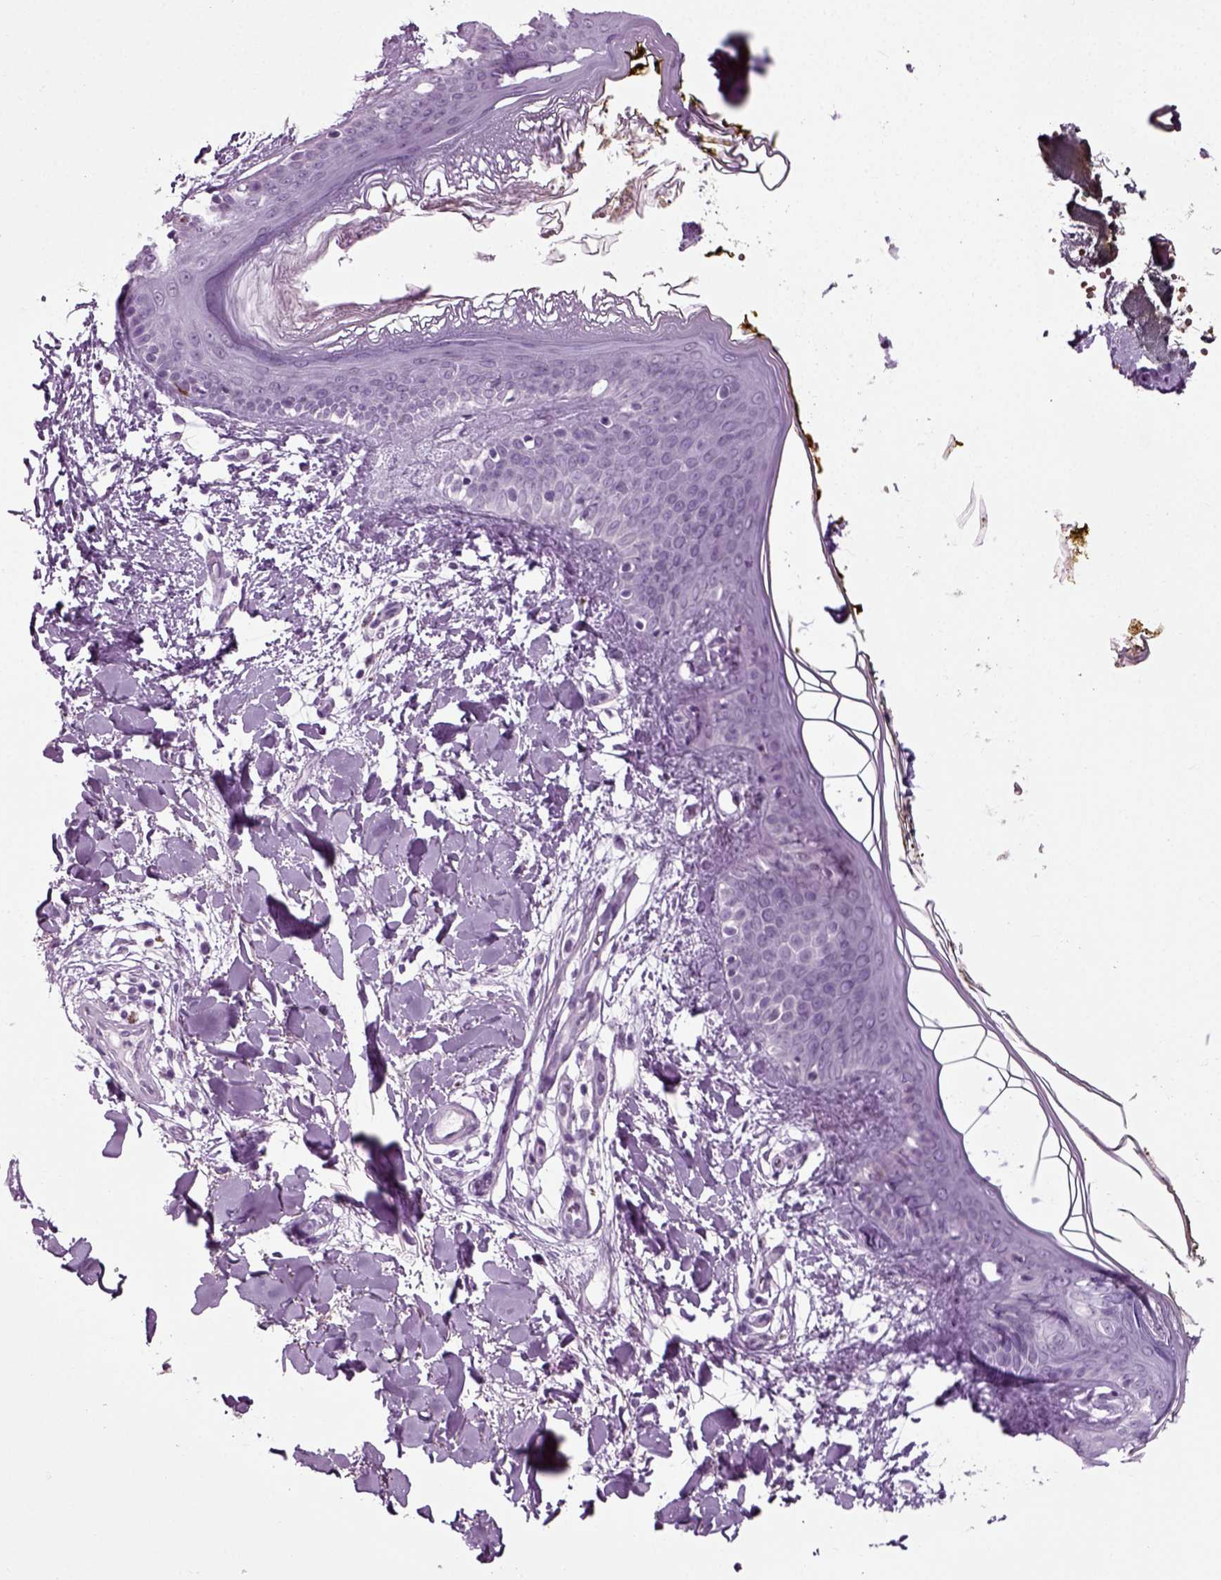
{"staining": {"intensity": "negative", "quantity": "none", "location": "none"}, "tissue": "skin", "cell_type": "Fibroblasts", "image_type": "normal", "snomed": [{"axis": "morphology", "description": "Normal tissue, NOS"}, {"axis": "topography", "description": "Skin"}], "caption": "IHC of normal skin reveals no staining in fibroblasts. (Stains: DAB IHC with hematoxylin counter stain, Microscopy: brightfield microscopy at high magnification).", "gene": "ZC2HC1C", "patient": {"sex": "female", "age": 34}}